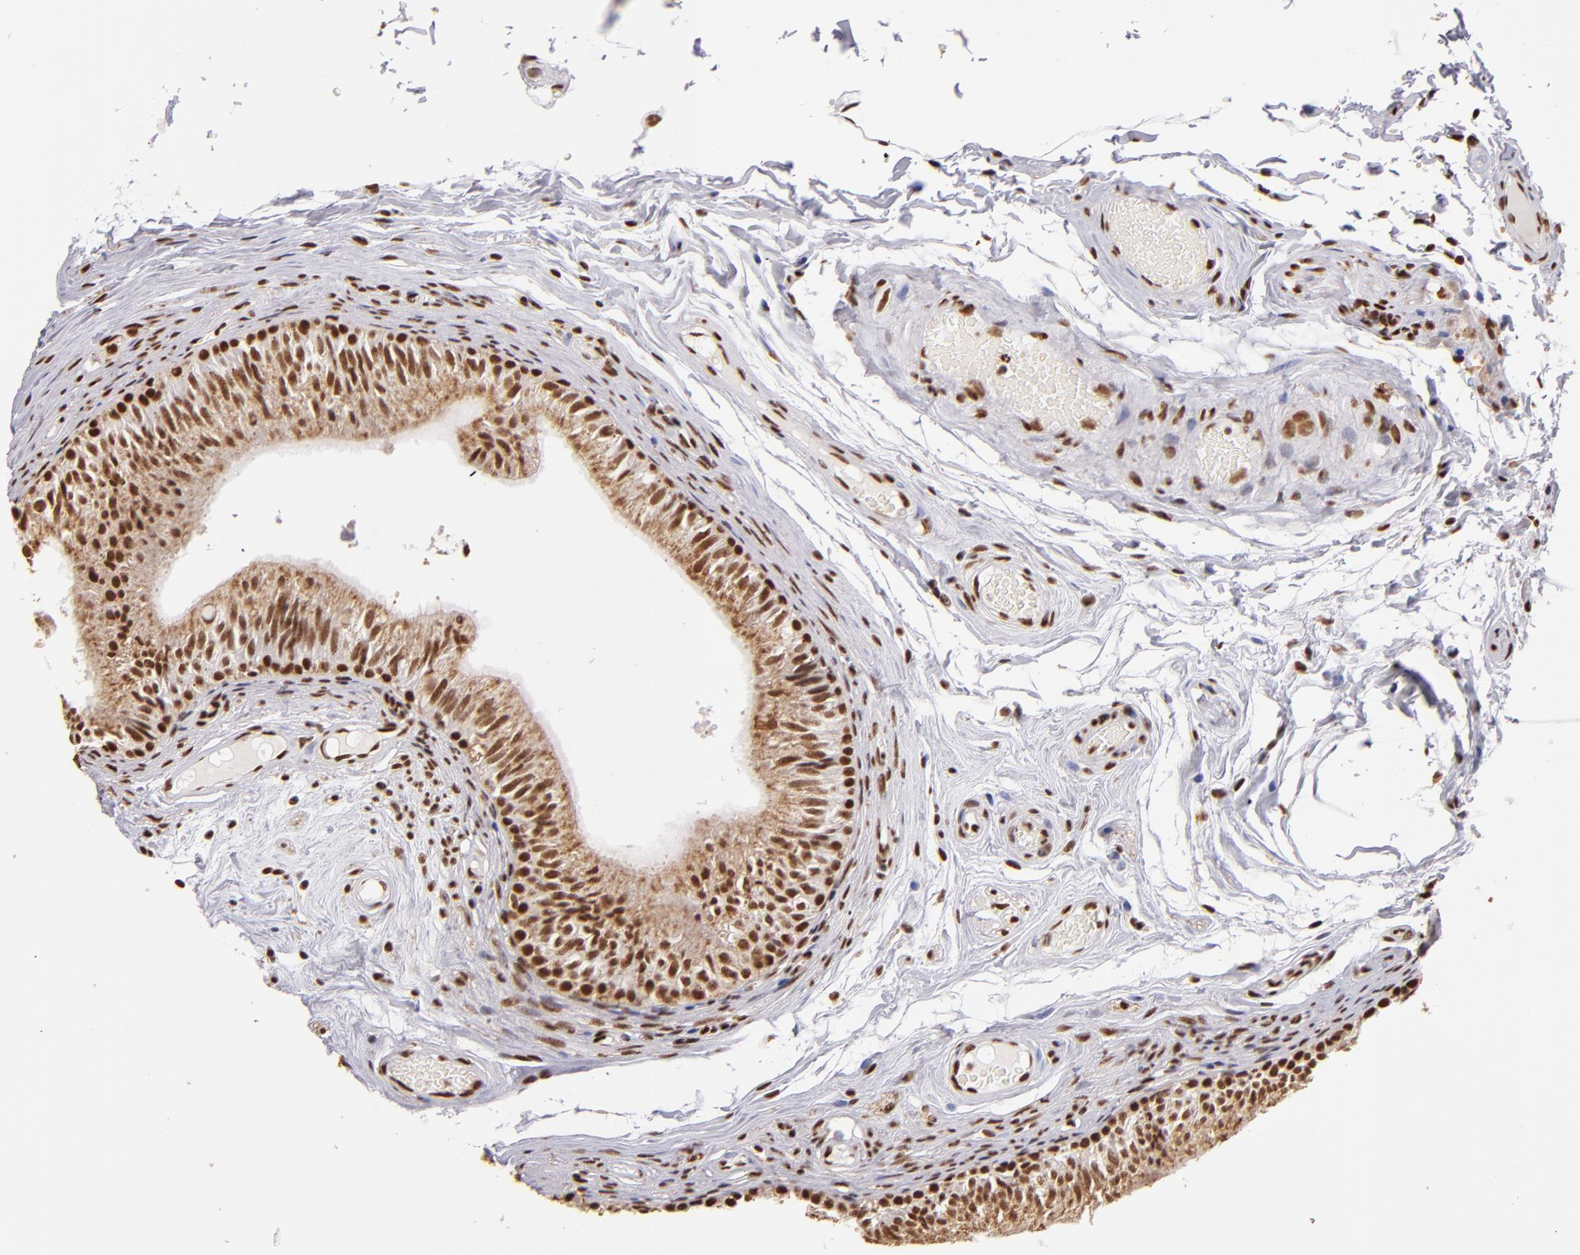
{"staining": {"intensity": "moderate", "quantity": ">75%", "location": "cytoplasmic/membranous,nuclear"}, "tissue": "epididymis", "cell_type": "Glandular cells", "image_type": "normal", "snomed": [{"axis": "morphology", "description": "Normal tissue, NOS"}, {"axis": "topography", "description": "Testis"}, {"axis": "topography", "description": "Epididymis"}], "caption": "A brown stain shows moderate cytoplasmic/membranous,nuclear expression of a protein in glandular cells of normal epididymis.", "gene": "SP1", "patient": {"sex": "male", "age": 36}}